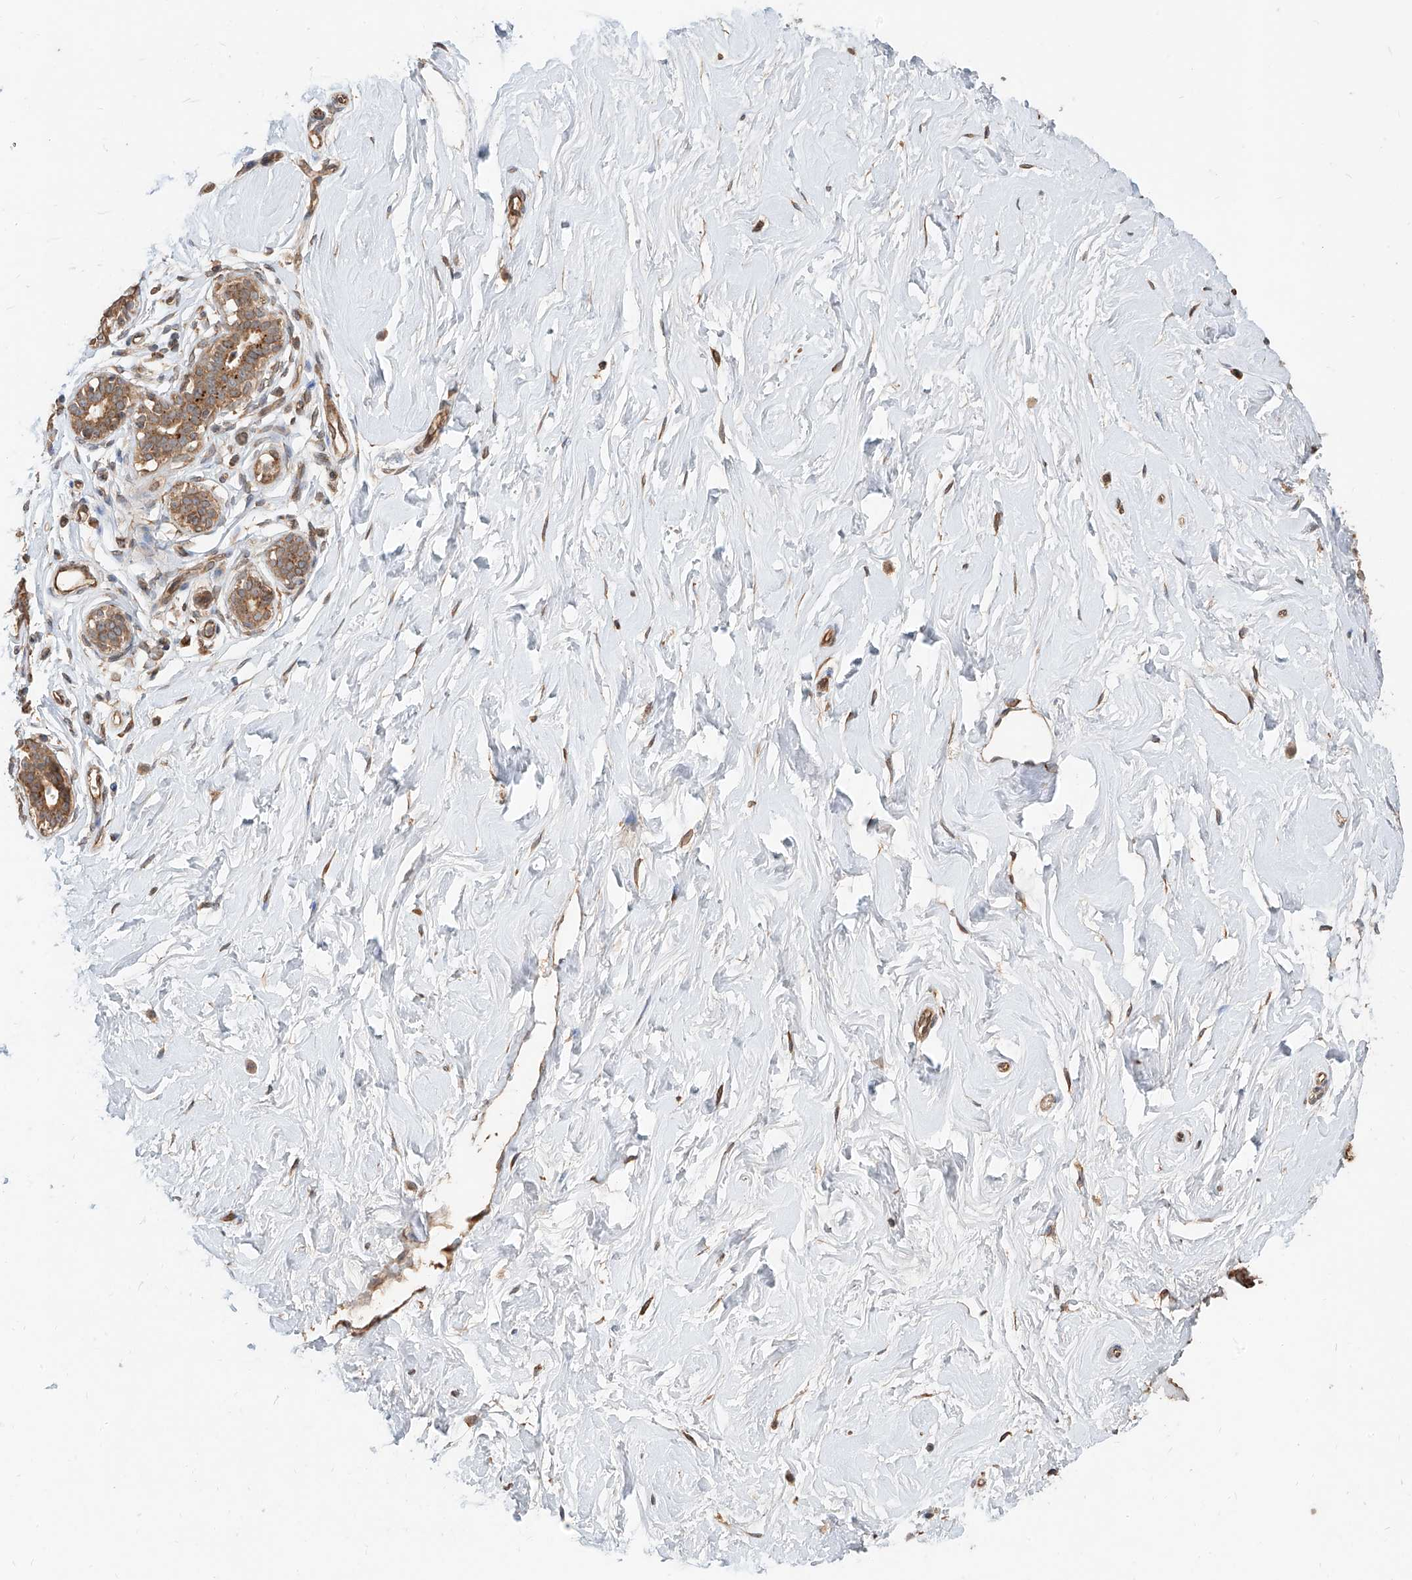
{"staining": {"intensity": "weak", "quantity": "25%-75%", "location": "cytoplasmic/membranous"}, "tissue": "breast", "cell_type": "Adipocytes", "image_type": "normal", "snomed": [{"axis": "morphology", "description": "Normal tissue, NOS"}, {"axis": "morphology", "description": "Adenoma, NOS"}, {"axis": "topography", "description": "Breast"}], "caption": "High-magnification brightfield microscopy of unremarkable breast stained with DAB (brown) and counterstained with hematoxylin (blue). adipocytes exhibit weak cytoplasmic/membranous staining is seen in about25%-75% of cells. The staining was performed using DAB to visualize the protein expression in brown, while the nuclei were stained in blue with hematoxylin (Magnification: 20x).", "gene": "STX19", "patient": {"sex": "female", "age": 23}}